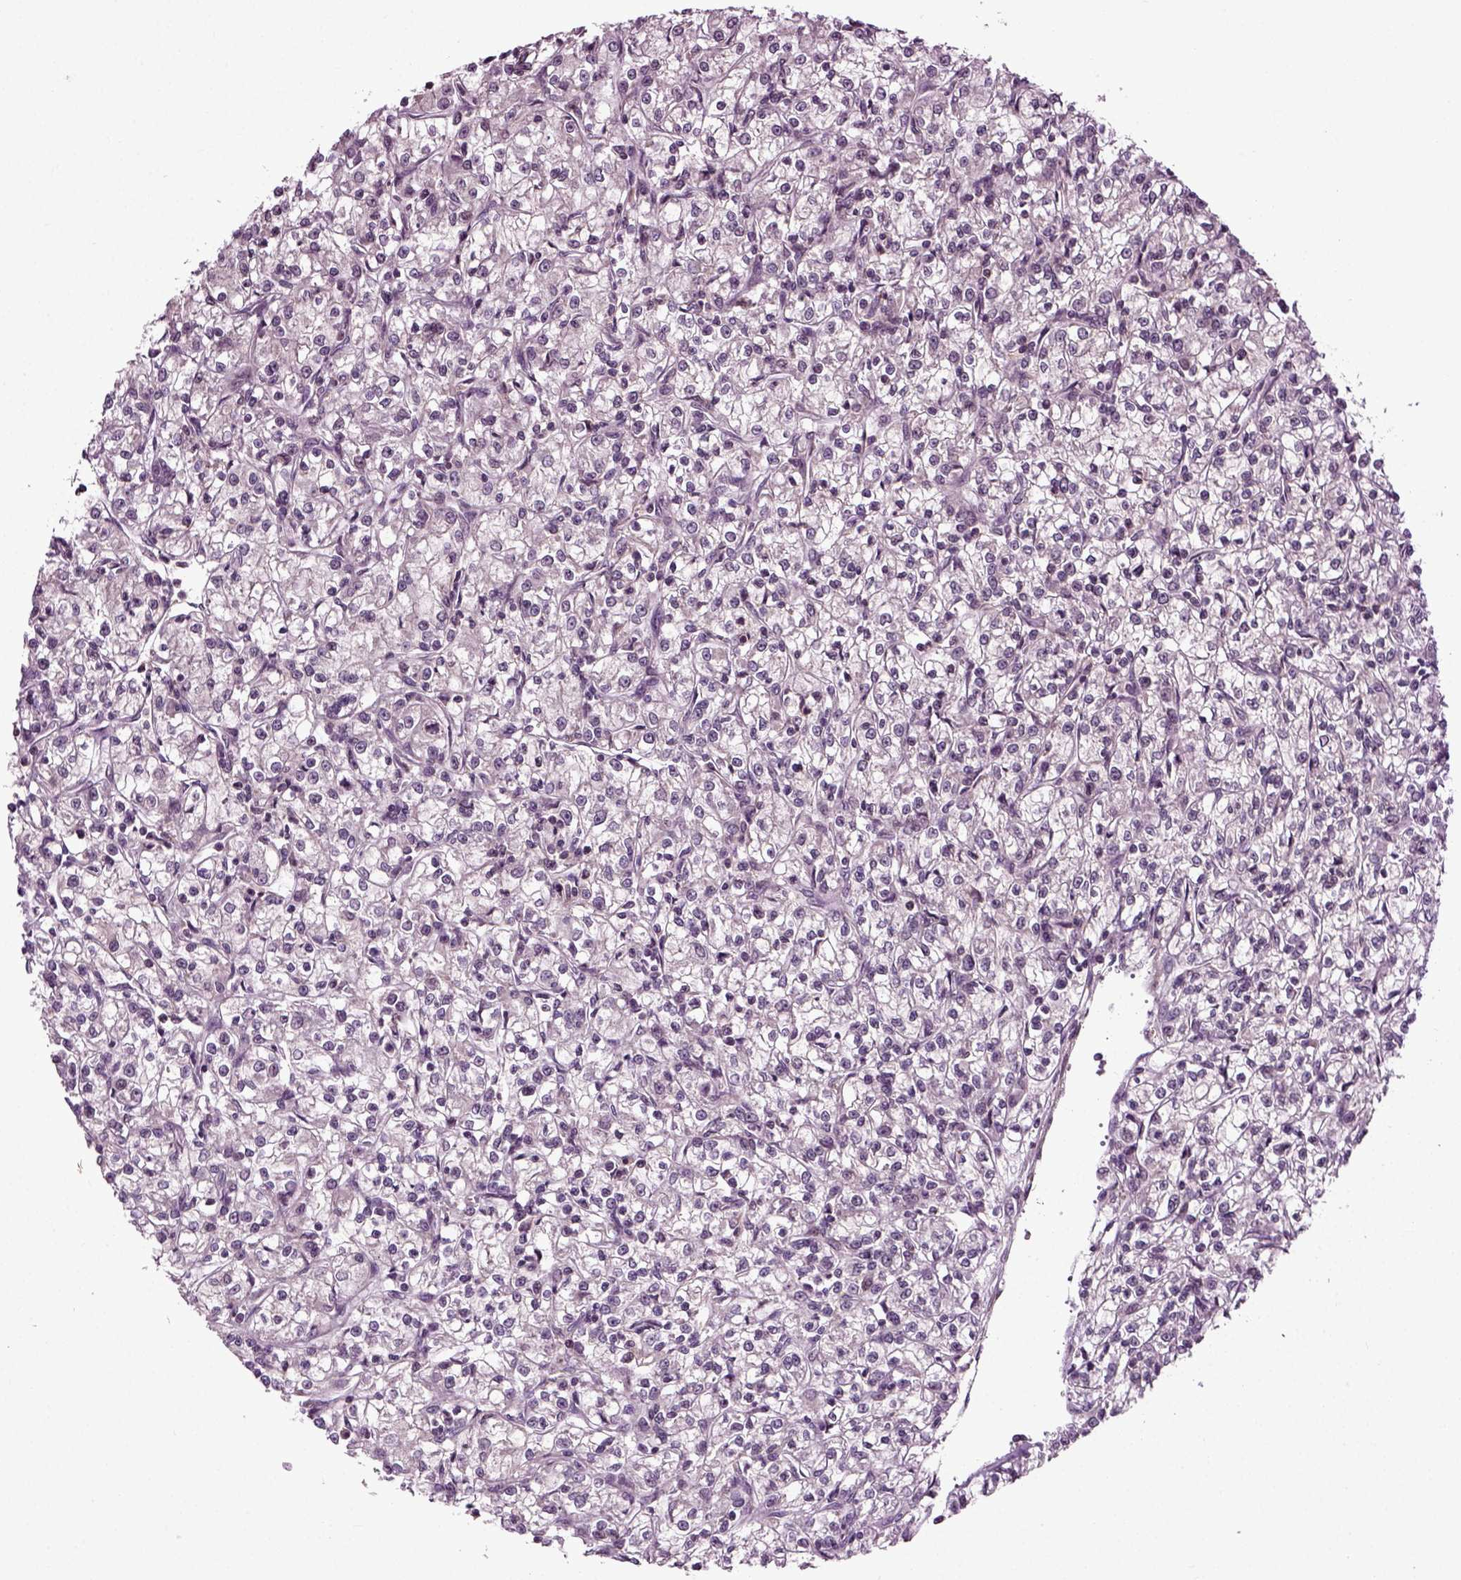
{"staining": {"intensity": "negative", "quantity": "none", "location": "none"}, "tissue": "renal cancer", "cell_type": "Tumor cells", "image_type": "cancer", "snomed": [{"axis": "morphology", "description": "Adenocarcinoma, NOS"}, {"axis": "topography", "description": "Kidney"}], "caption": "There is no significant positivity in tumor cells of renal cancer.", "gene": "KNSTRN", "patient": {"sex": "female", "age": 59}}